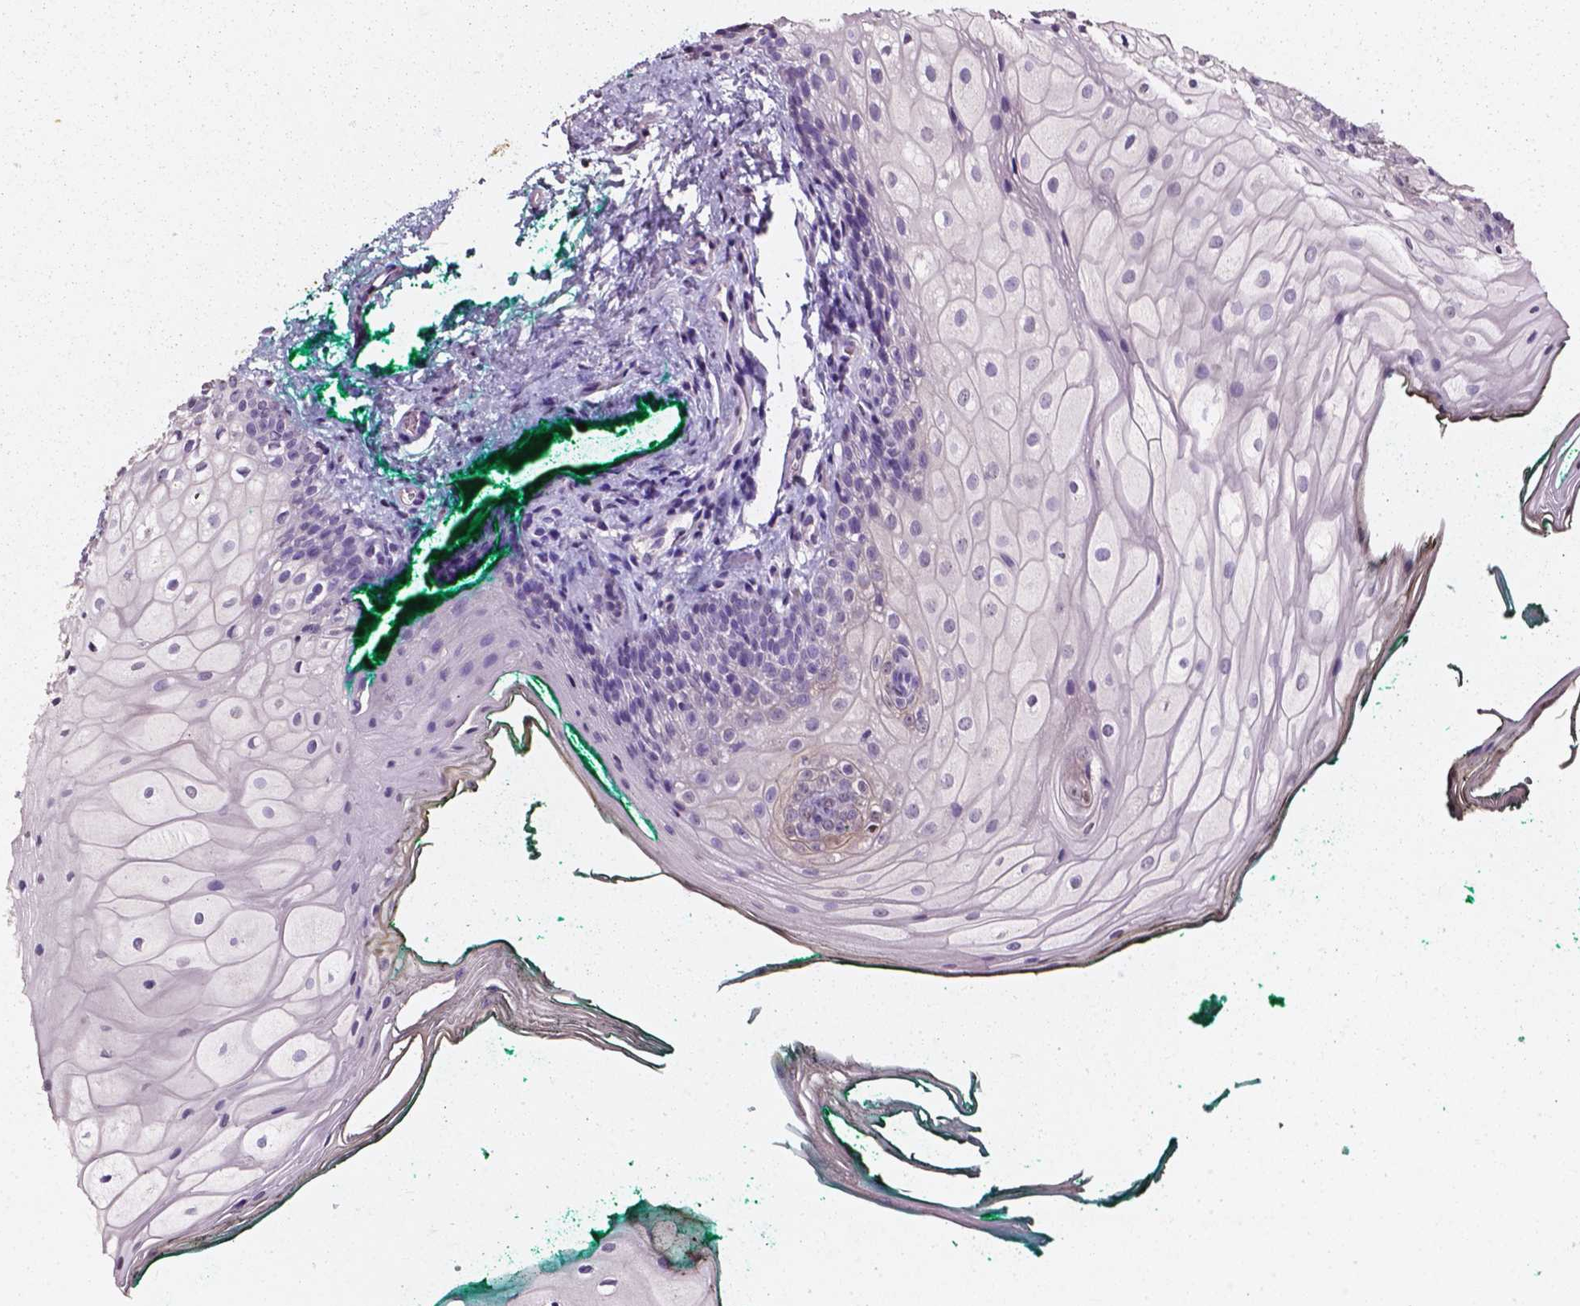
{"staining": {"intensity": "weak", "quantity": "<25%", "location": "nuclear"}, "tissue": "oral mucosa", "cell_type": "Squamous epithelial cells", "image_type": "normal", "snomed": [{"axis": "morphology", "description": "Normal tissue, NOS"}, {"axis": "topography", "description": "Oral tissue"}], "caption": "Protein analysis of benign oral mucosa reveals no significant positivity in squamous epithelial cells.", "gene": "AKR1B10", "patient": {"sex": "female", "age": 68}}